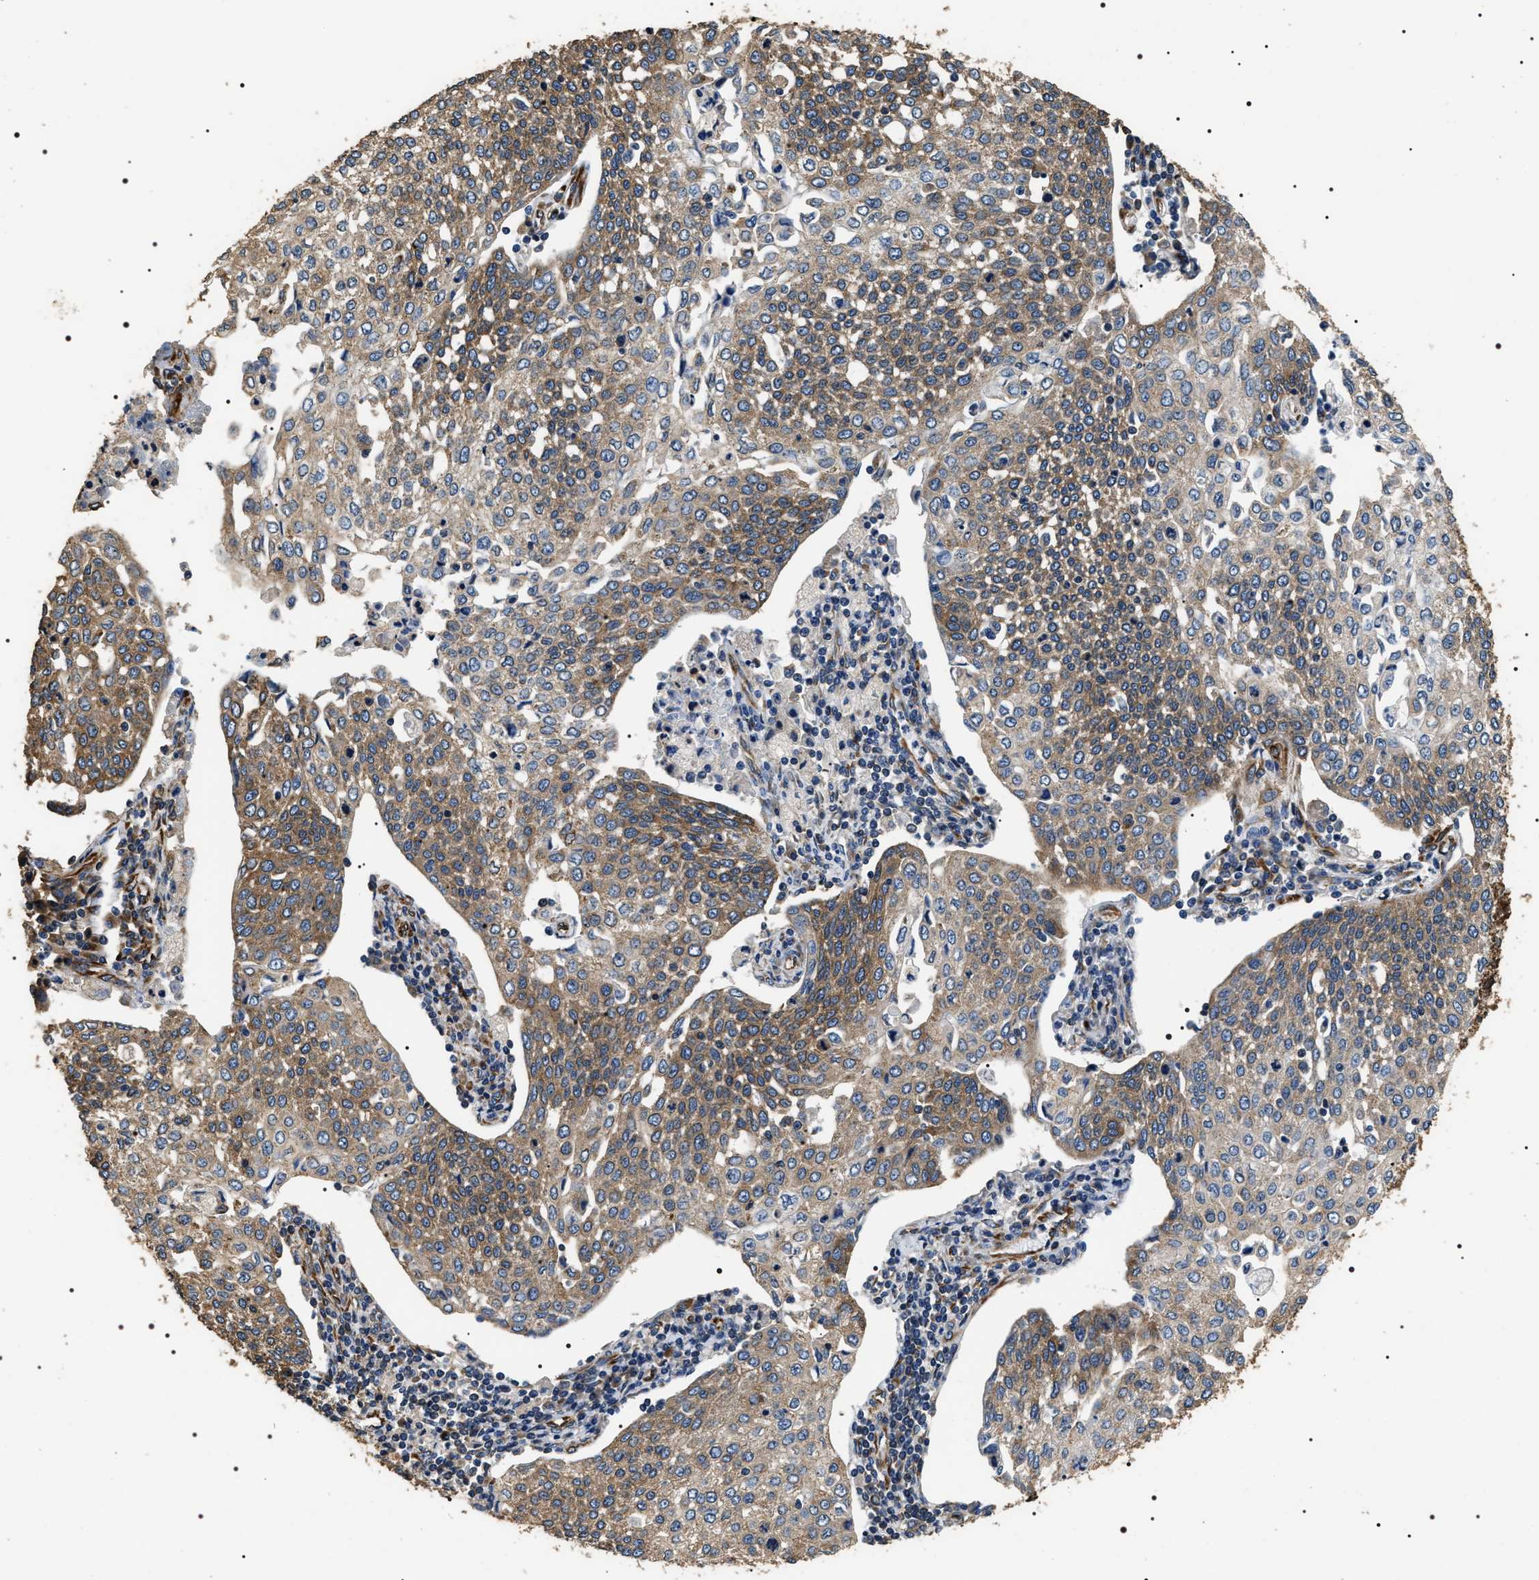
{"staining": {"intensity": "moderate", "quantity": ">75%", "location": "cytoplasmic/membranous"}, "tissue": "cervical cancer", "cell_type": "Tumor cells", "image_type": "cancer", "snomed": [{"axis": "morphology", "description": "Squamous cell carcinoma, NOS"}, {"axis": "topography", "description": "Cervix"}], "caption": "A brown stain labels moderate cytoplasmic/membranous expression of a protein in human cervical squamous cell carcinoma tumor cells. Using DAB (3,3'-diaminobenzidine) (brown) and hematoxylin (blue) stains, captured at high magnification using brightfield microscopy.", "gene": "KTN1", "patient": {"sex": "female", "age": 34}}